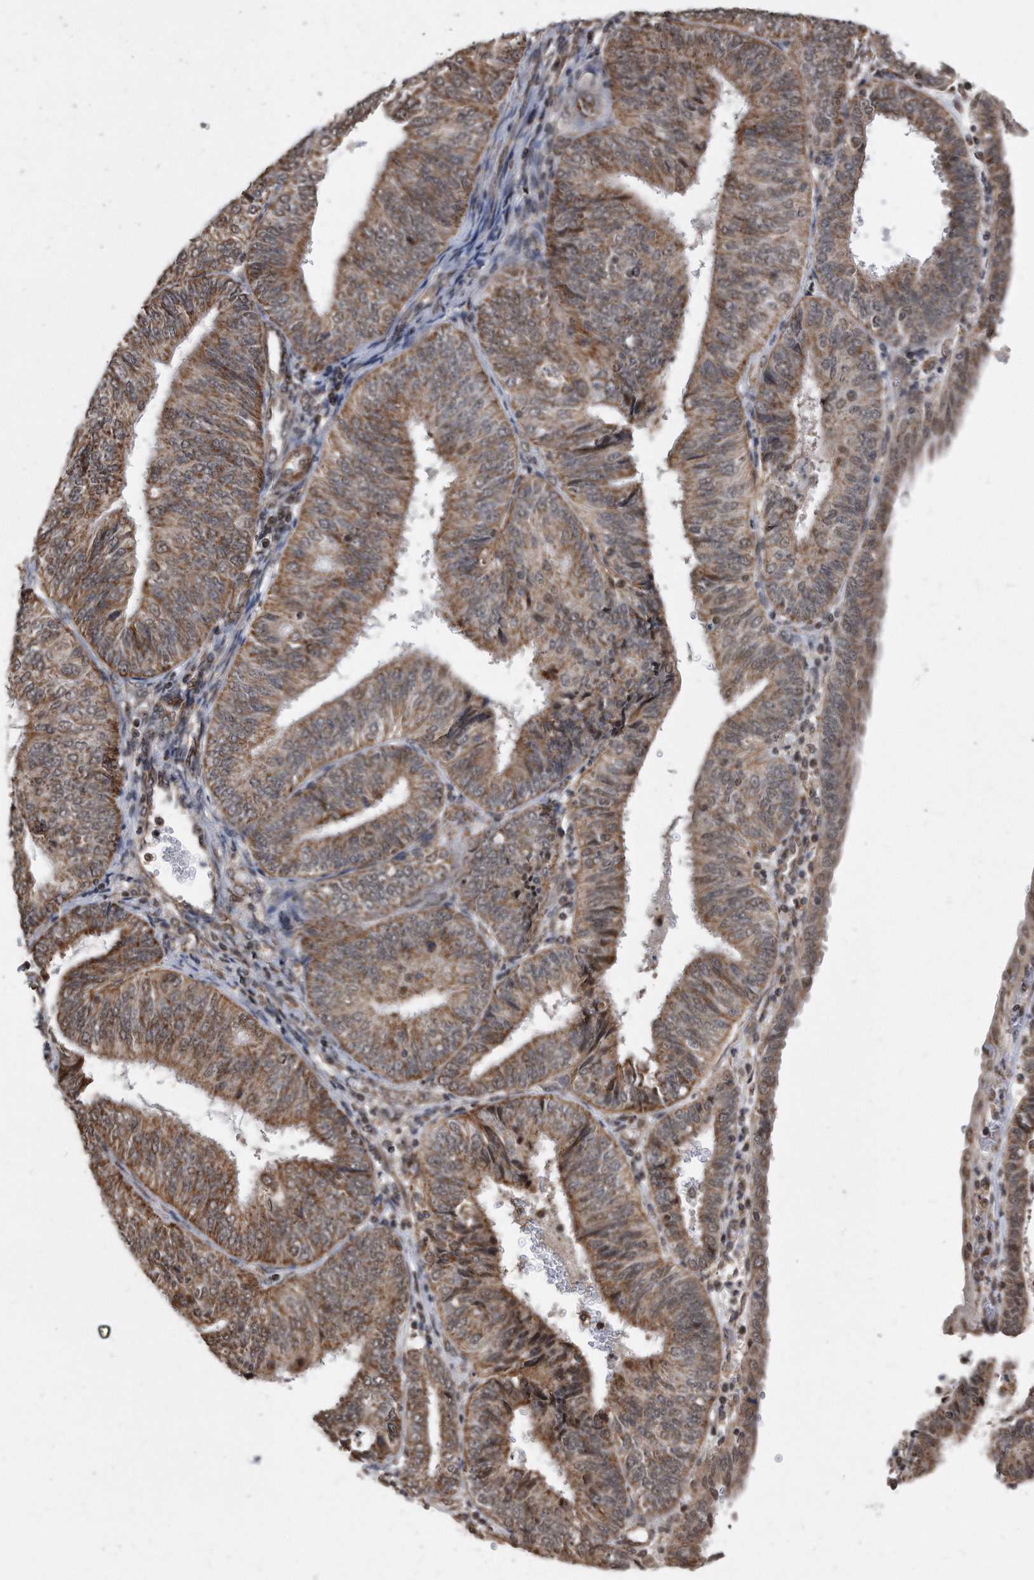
{"staining": {"intensity": "moderate", "quantity": ">75%", "location": "cytoplasmic/membranous,nuclear"}, "tissue": "endometrial cancer", "cell_type": "Tumor cells", "image_type": "cancer", "snomed": [{"axis": "morphology", "description": "Adenocarcinoma, NOS"}, {"axis": "topography", "description": "Endometrium"}], "caption": "This micrograph shows IHC staining of endometrial adenocarcinoma, with medium moderate cytoplasmic/membranous and nuclear positivity in about >75% of tumor cells.", "gene": "DUSP22", "patient": {"sex": "female", "age": 58}}